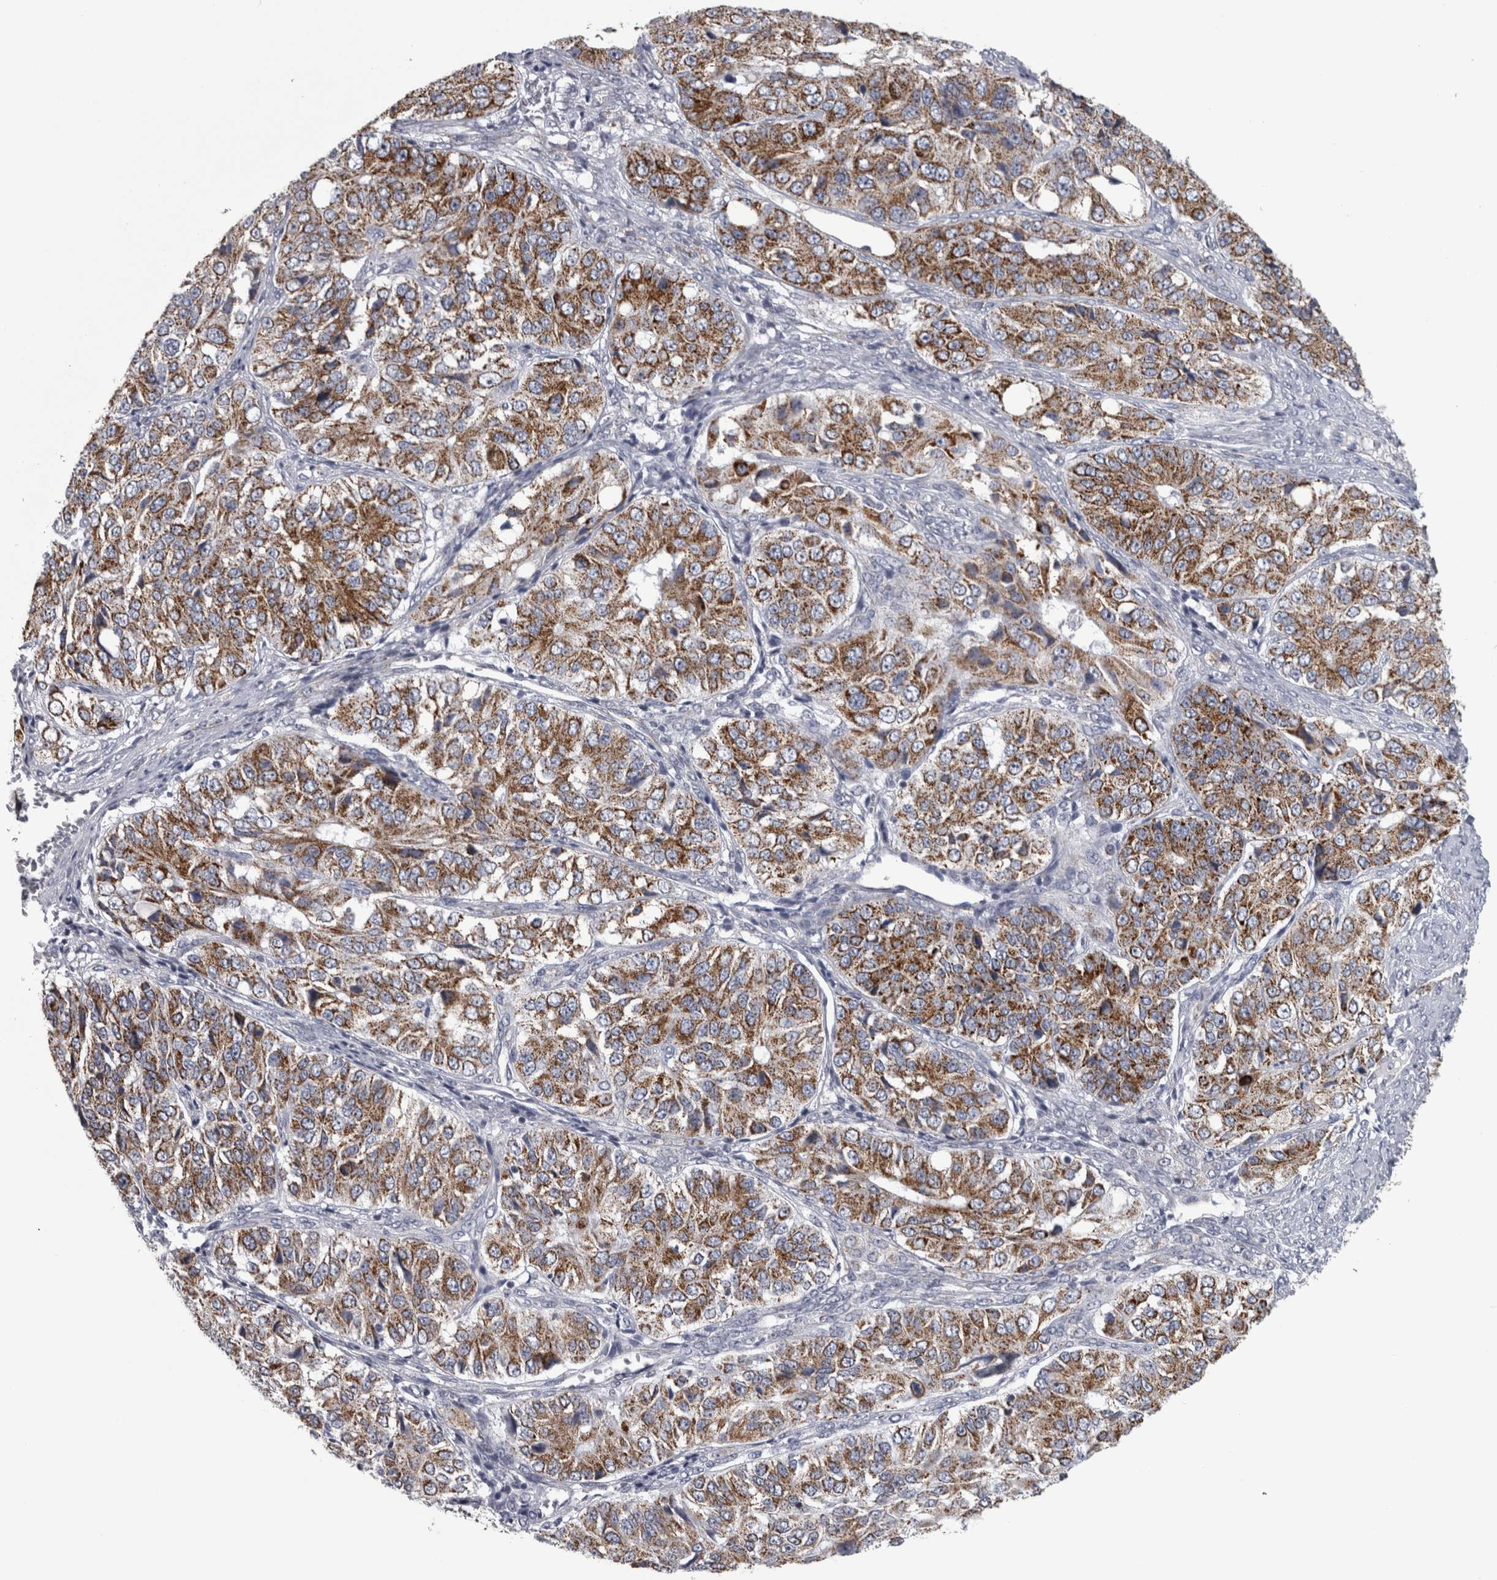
{"staining": {"intensity": "moderate", "quantity": ">75%", "location": "cytoplasmic/membranous"}, "tissue": "ovarian cancer", "cell_type": "Tumor cells", "image_type": "cancer", "snomed": [{"axis": "morphology", "description": "Carcinoma, endometroid"}, {"axis": "topography", "description": "Ovary"}], "caption": "Tumor cells show medium levels of moderate cytoplasmic/membranous staining in about >75% of cells in ovarian cancer (endometroid carcinoma).", "gene": "DBT", "patient": {"sex": "female", "age": 51}}